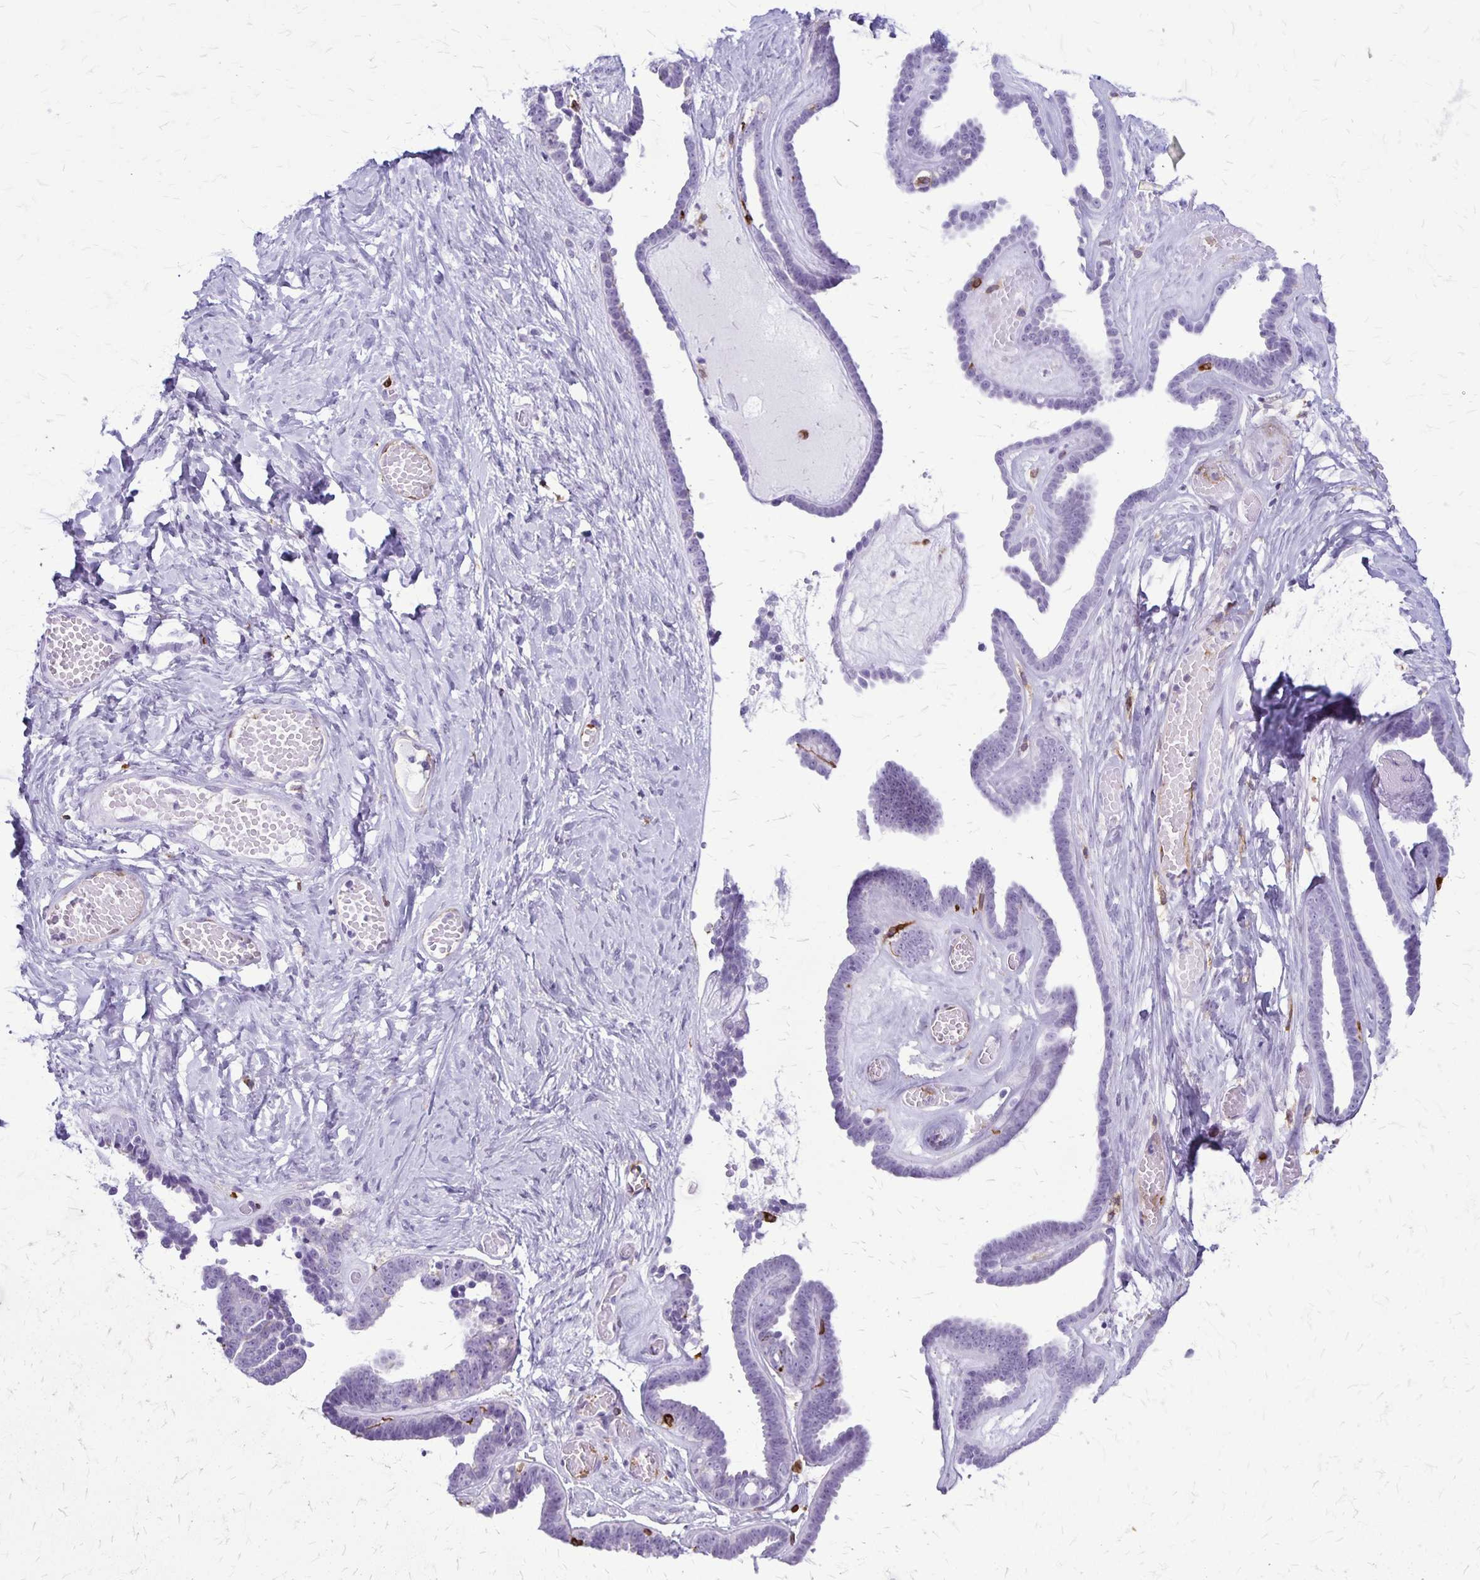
{"staining": {"intensity": "negative", "quantity": "none", "location": "none"}, "tissue": "ovarian cancer", "cell_type": "Tumor cells", "image_type": "cancer", "snomed": [{"axis": "morphology", "description": "Cystadenocarcinoma, serous, NOS"}, {"axis": "topography", "description": "Ovary"}], "caption": "Immunohistochemical staining of human ovarian serous cystadenocarcinoma reveals no significant positivity in tumor cells.", "gene": "RTN1", "patient": {"sex": "female", "age": 71}}